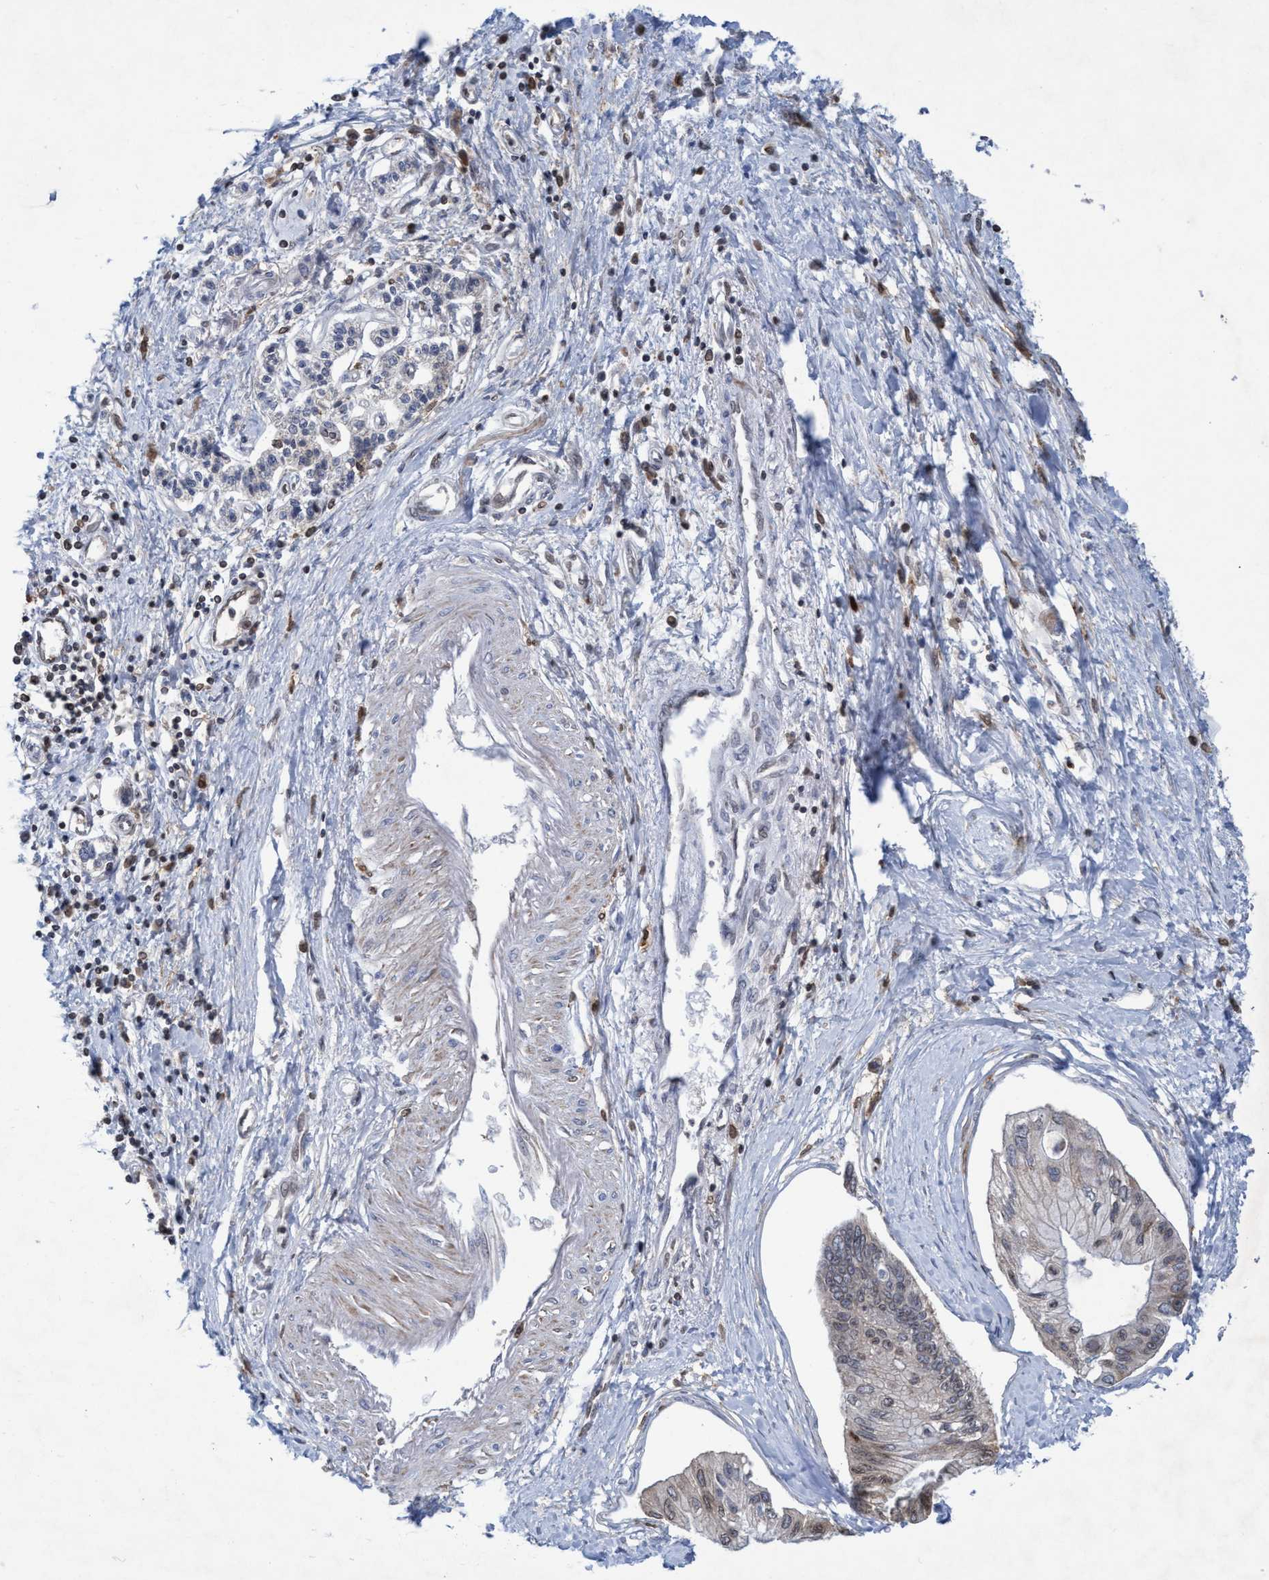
{"staining": {"intensity": "weak", "quantity": "25%-75%", "location": "cytoplasmic/membranous,nuclear"}, "tissue": "pancreatic cancer", "cell_type": "Tumor cells", "image_type": "cancer", "snomed": [{"axis": "morphology", "description": "Adenocarcinoma, NOS"}, {"axis": "topography", "description": "Pancreas"}], "caption": "Immunohistochemical staining of human pancreatic cancer exhibits weak cytoplasmic/membranous and nuclear protein expression in approximately 25%-75% of tumor cells. (Stains: DAB (3,3'-diaminobenzidine) in brown, nuclei in blue, Microscopy: brightfield microscopy at high magnification).", "gene": "SLC16A3", "patient": {"sex": "female", "age": 77}}